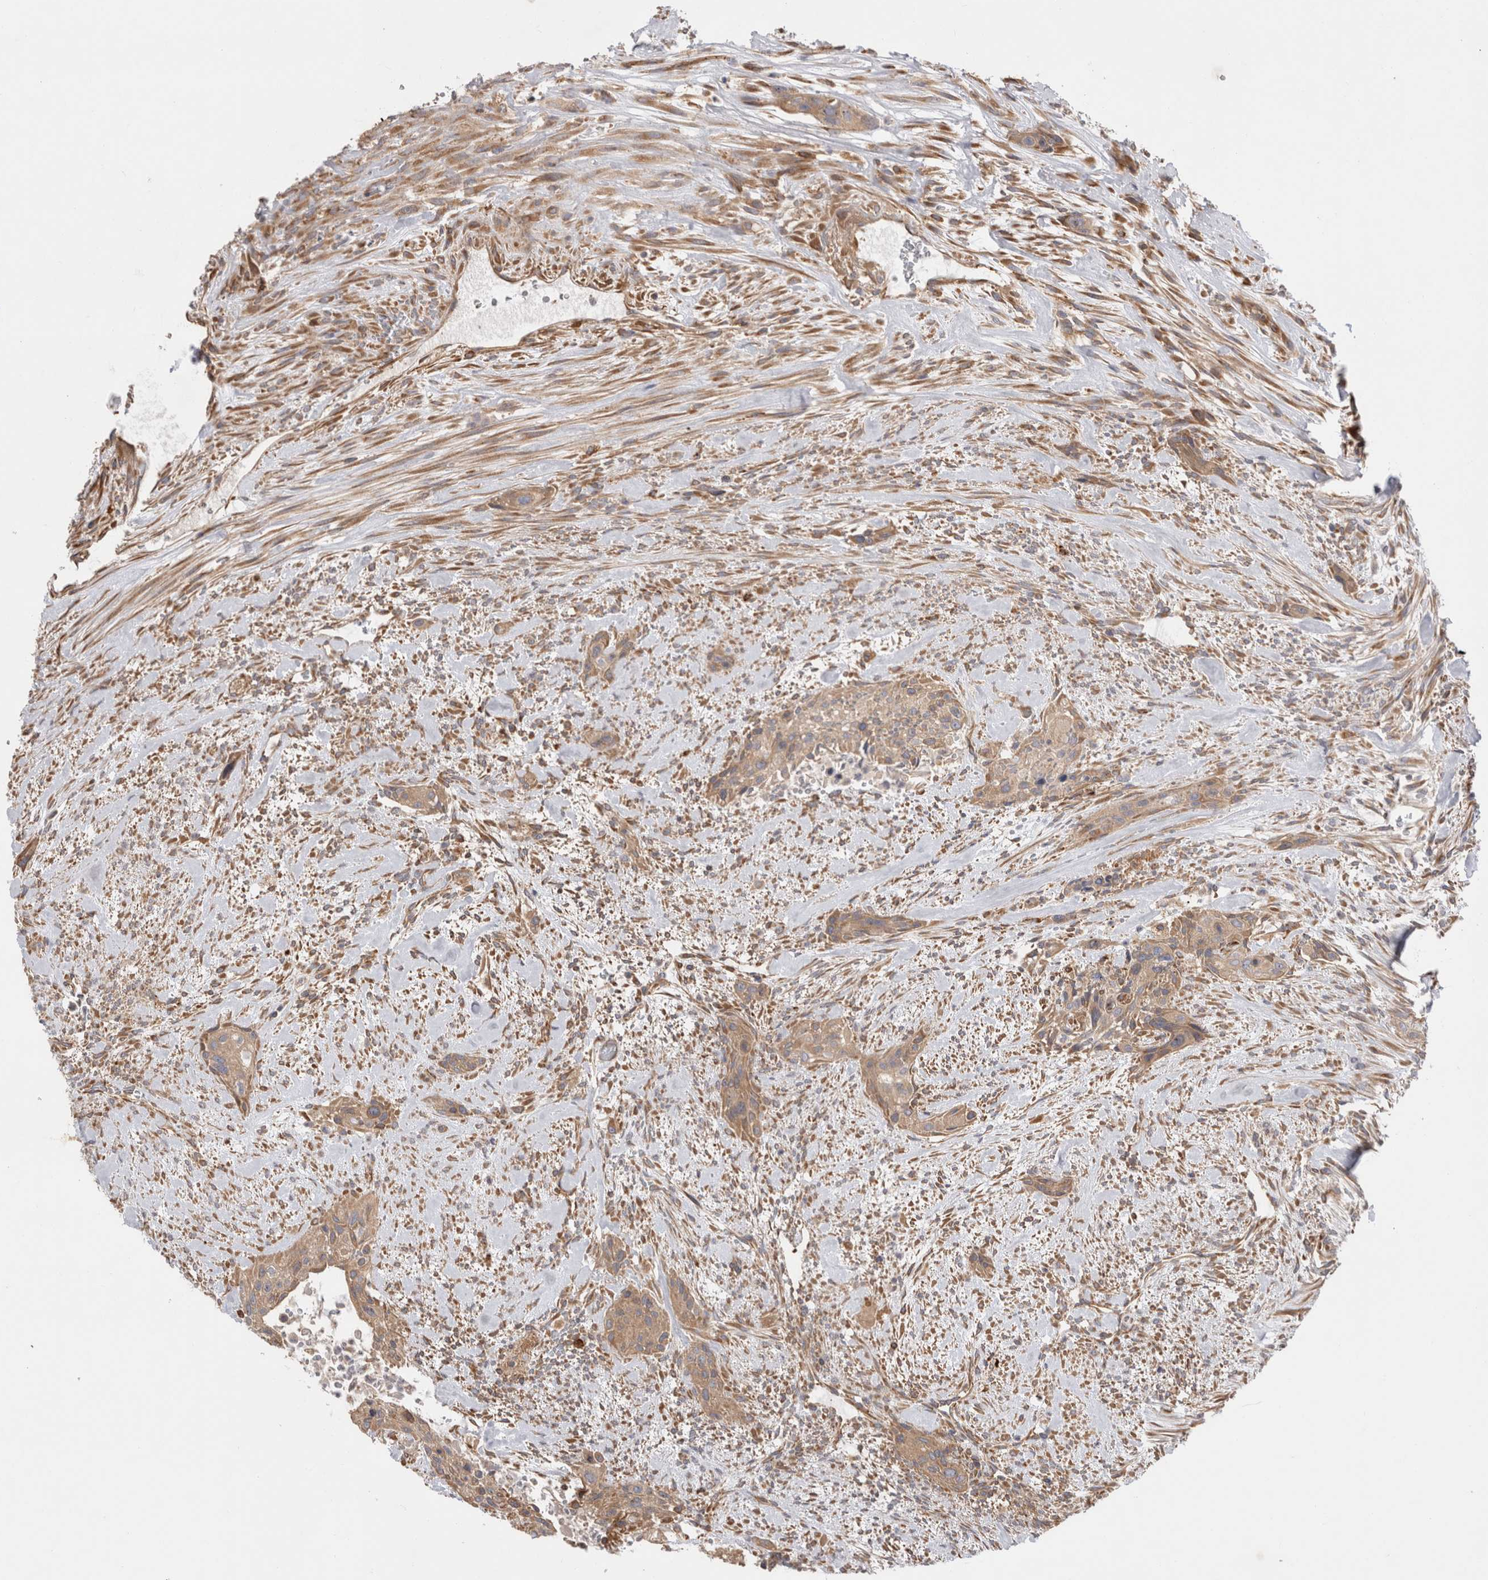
{"staining": {"intensity": "moderate", "quantity": ">75%", "location": "cytoplasmic/membranous"}, "tissue": "urothelial cancer", "cell_type": "Tumor cells", "image_type": "cancer", "snomed": [{"axis": "morphology", "description": "Urothelial carcinoma, High grade"}, {"axis": "topography", "description": "Urinary bladder"}], "caption": "Immunohistochemistry micrograph of neoplastic tissue: urothelial carcinoma (high-grade) stained using immunohistochemistry (IHC) reveals medium levels of moderate protein expression localized specifically in the cytoplasmic/membranous of tumor cells, appearing as a cytoplasmic/membranous brown color.", "gene": "PDCD10", "patient": {"sex": "male", "age": 35}}